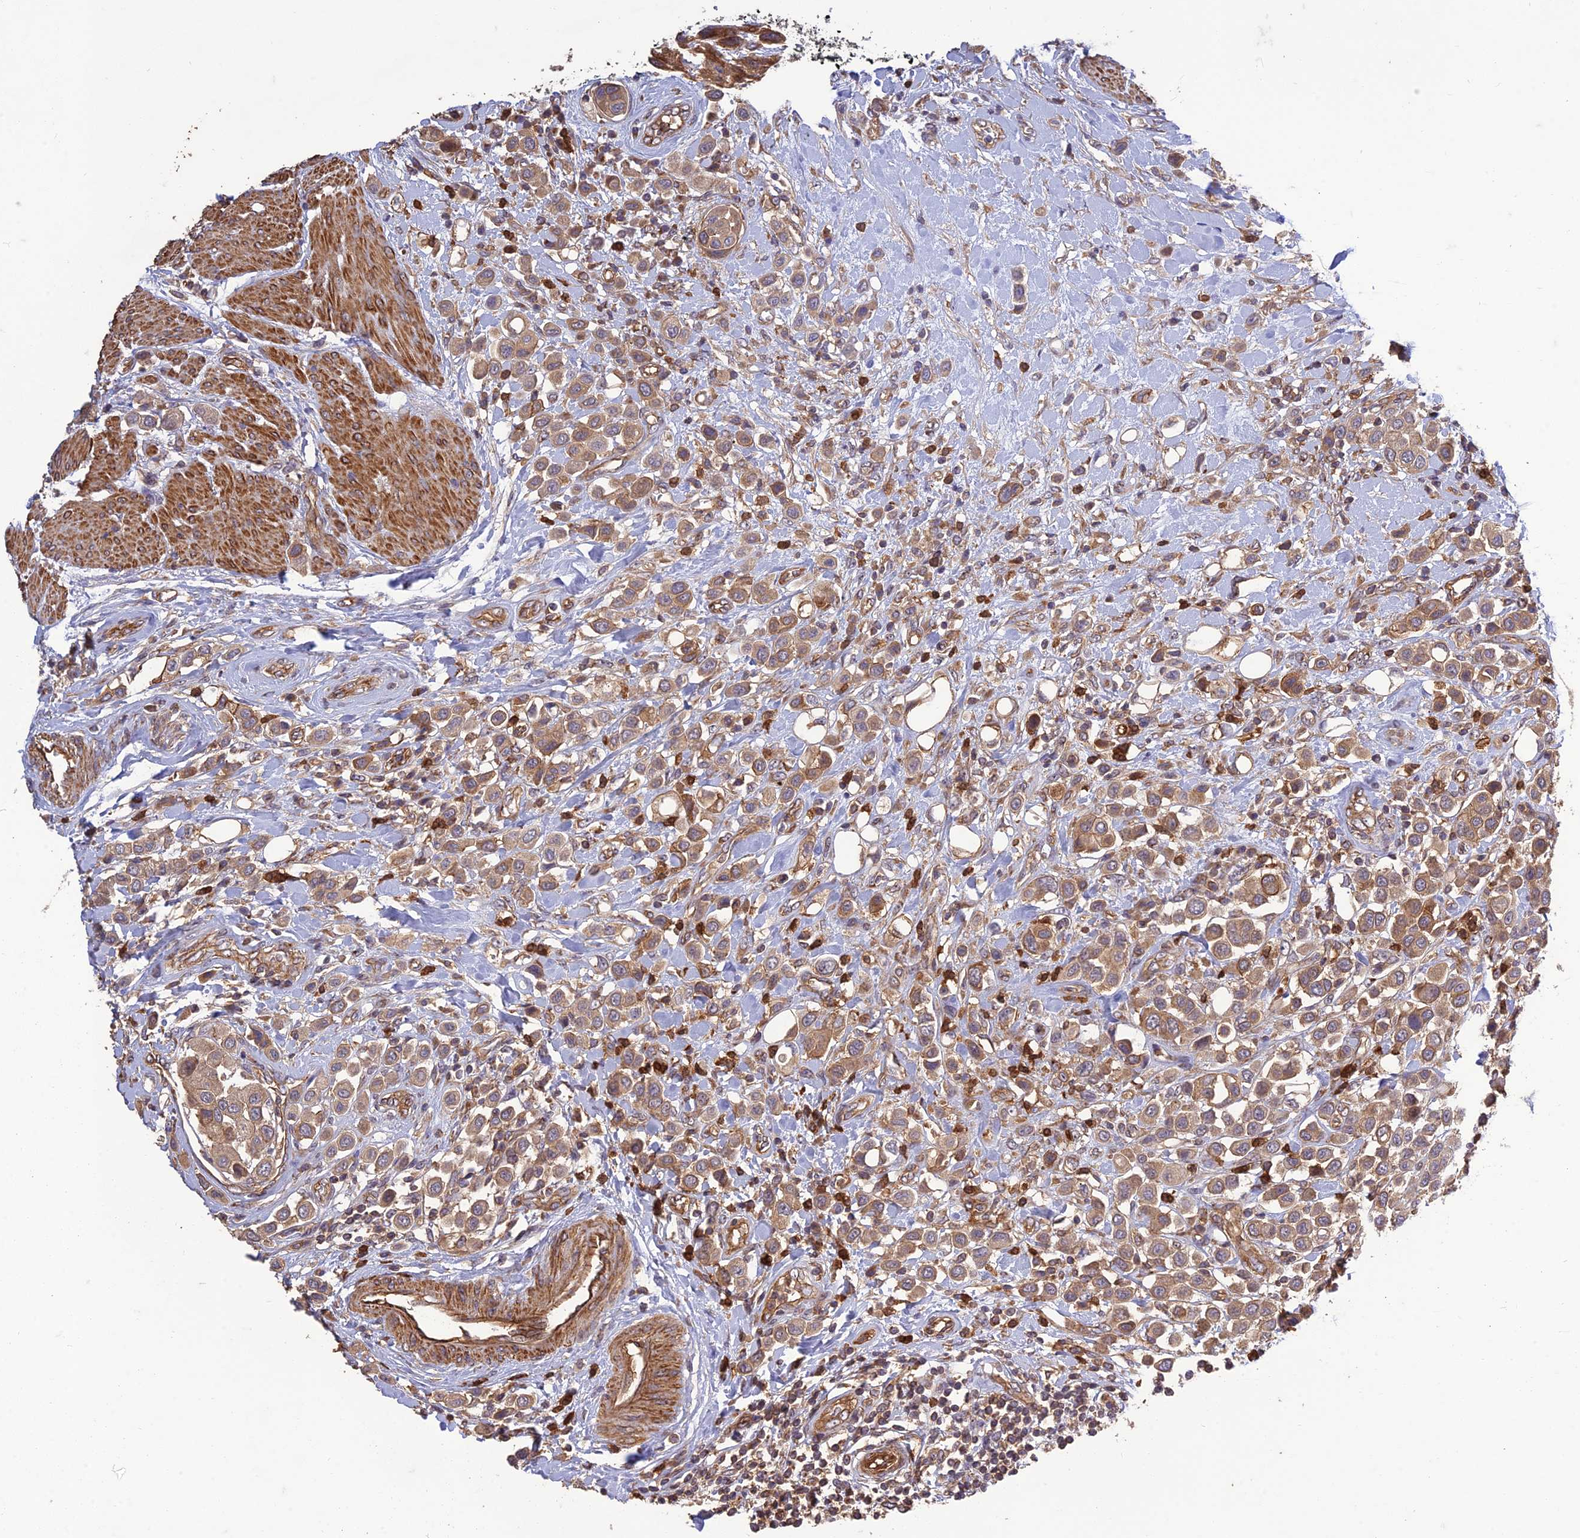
{"staining": {"intensity": "moderate", "quantity": ">75%", "location": "cytoplasmic/membranous"}, "tissue": "urothelial cancer", "cell_type": "Tumor cells", "image_type": "cancer", "snomed": [{"axis": "morphology", "description": "Urothelial carcinoma, High grade"}, {"axis": "topography", "description": "Urinary bladder"}], "caption": "There is medium levels of moderate cytoplasmic/membranous expression in tumor cells of high-grade urothelial carcinoma, as demonstrated by immunohistochemical staining (brown color).", "gene": "TMEM131L", "patient": {"sex": "male", "age": 50}}